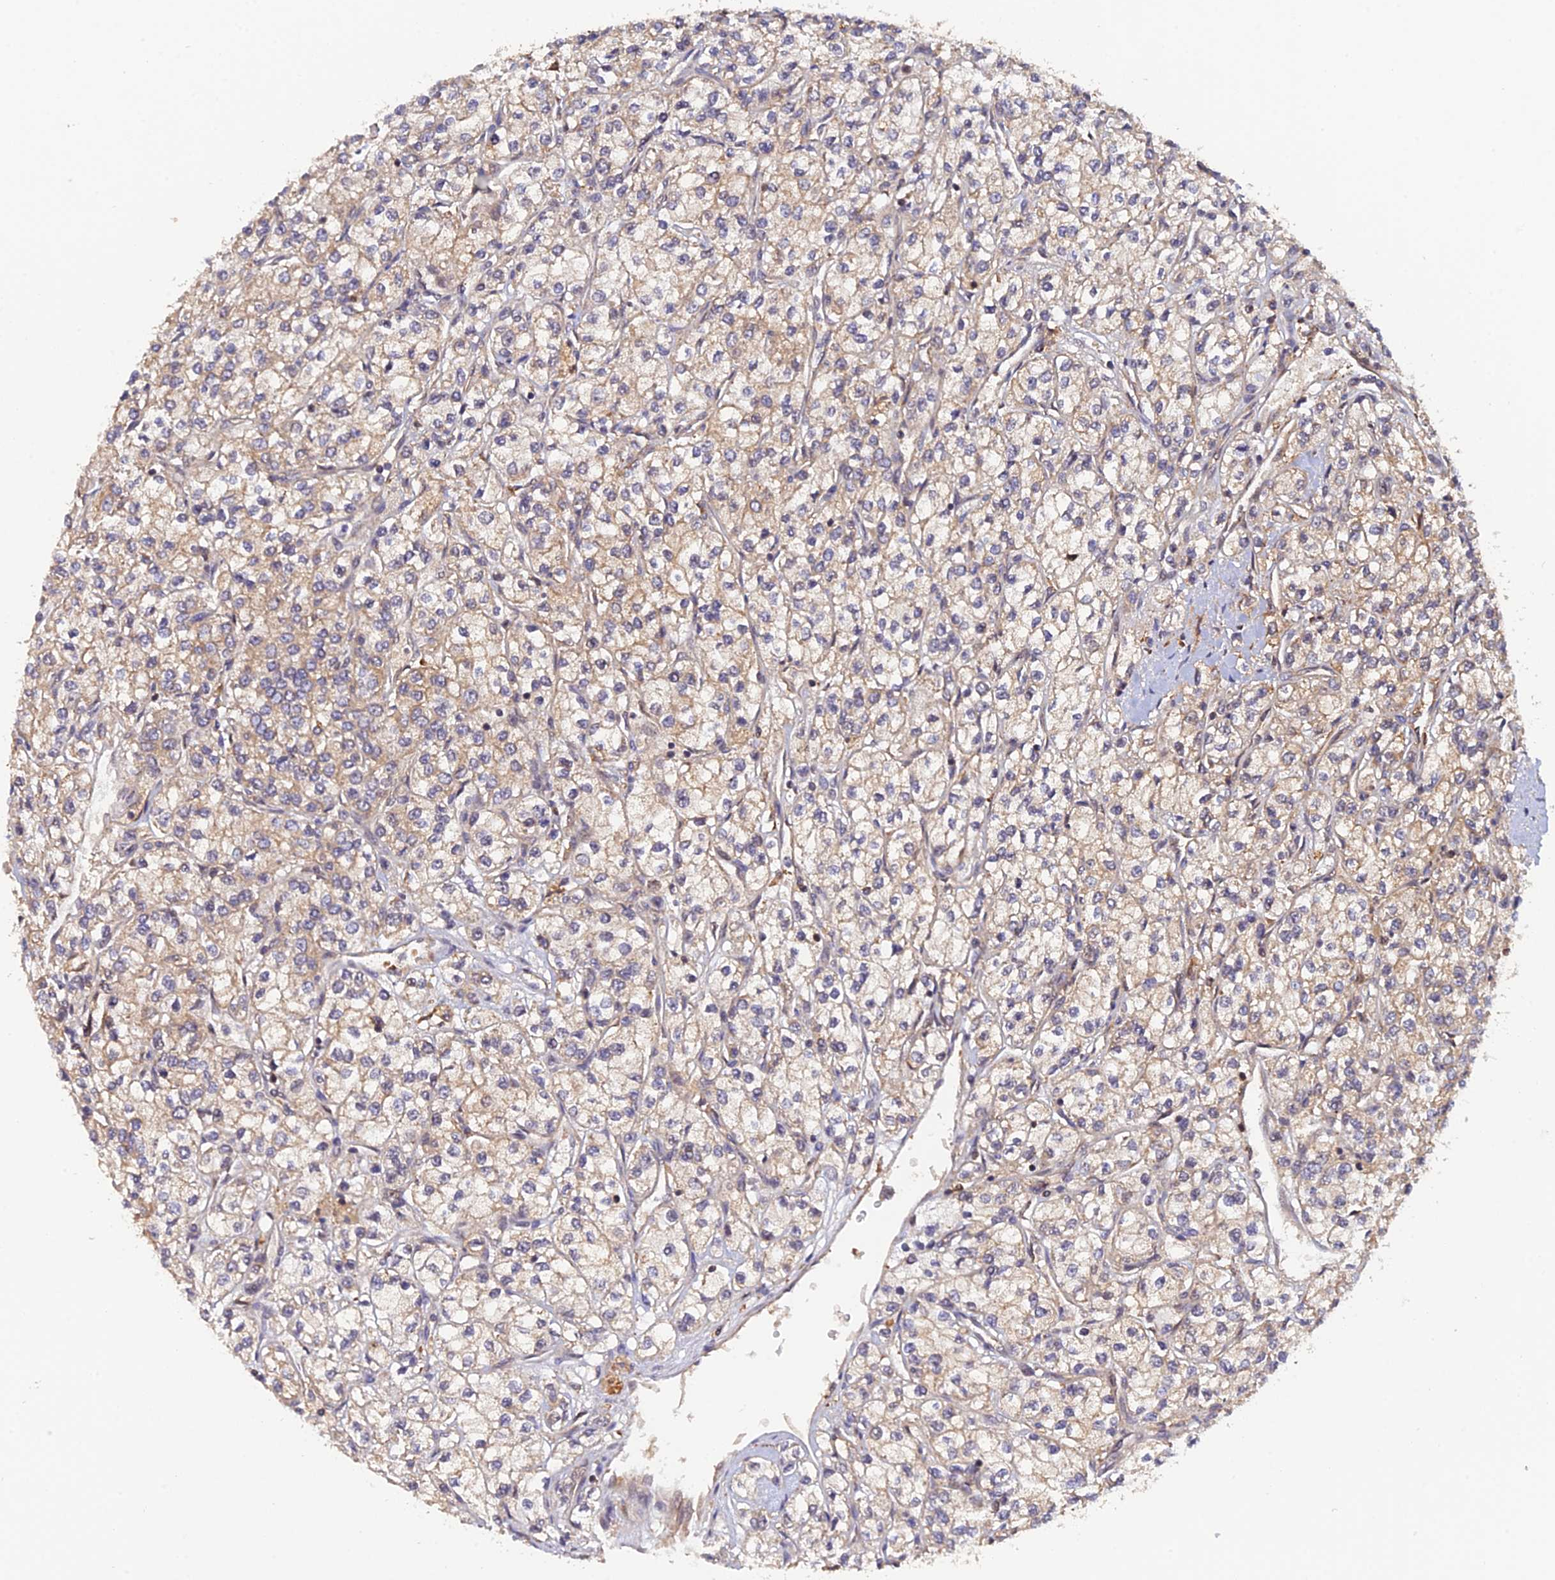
{"staining": {"intensity": "weak", "quantity": "25%-75%", "location": "cytoplasmic/membranous"}, "tissue": "renal cancer", "cell_type": "Tumor cells", "image_type": "cancer", "snomed": [{"axis": "morphology", "description": "Adenocarcinoma, NOS"}, {"axis": "topography", "description": "Kidney"}], "caption": "Renal cancer (adenocarcinoma) tissue displays weak cytoplasmic/membranous staining in approximately 25%-75% of tumor cells, visualized by immunohistochemistry.", "gene": "ARL2BP", "patient": {"sex": "male", "age": 80}}